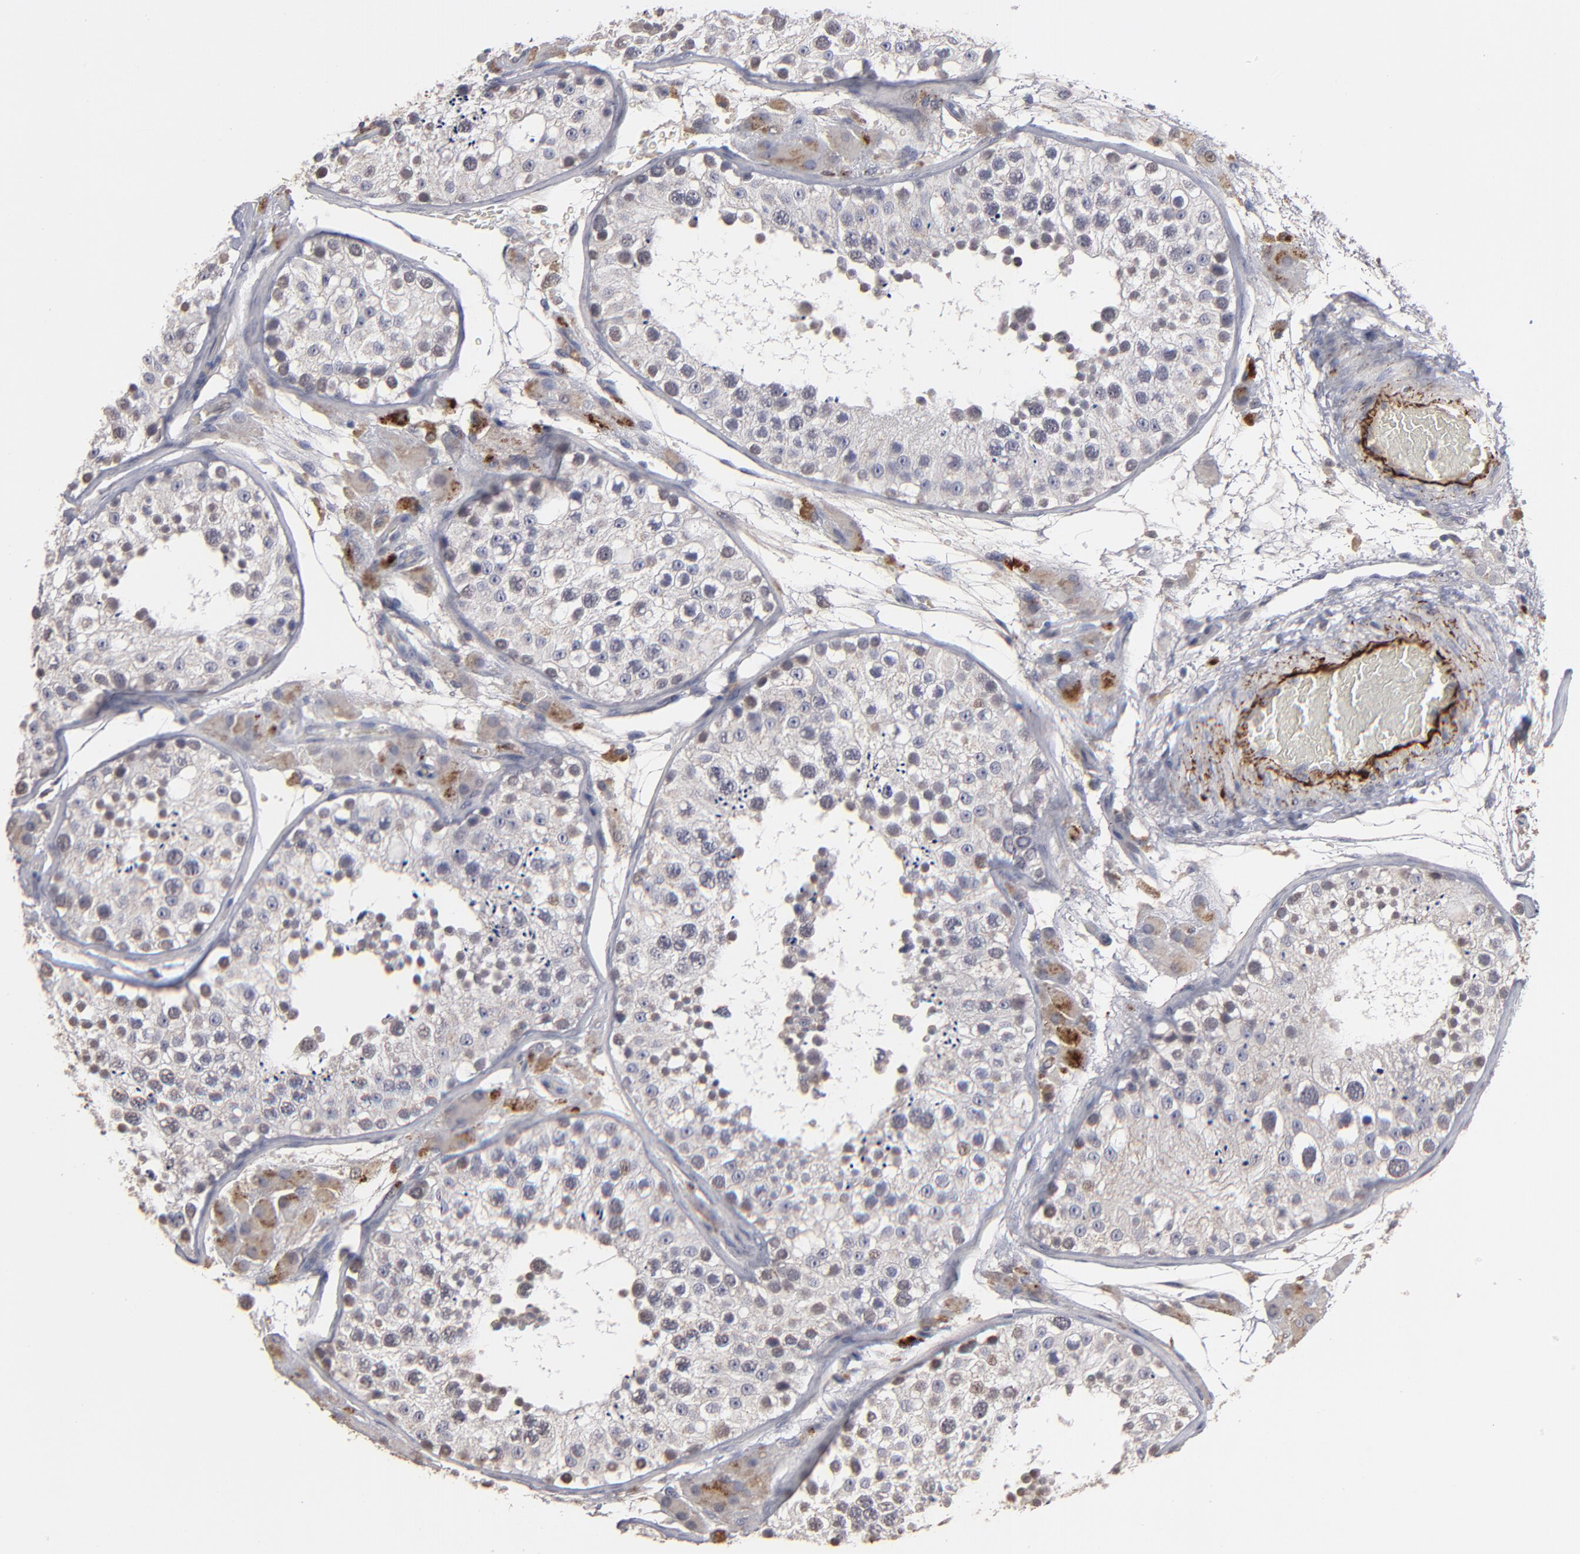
{"staining": {"intensity": "weak", "quantity": "<25%", "location": "nuclear"}, "tissue": "testis", "cell_type": "Cells in seminiferous ducts", "image_type": "normal", "snomed": [{"axis": "morphology", "description": "Normal tissue, NOS"}, {"axis": "topography", "description": "Testis"}], "caption": "Immunohistochemistry image of benign human testis stained for a protein (brown), which displays no expression in cells in seminiferous ducts. Nuclei are stained in blue.", "gene": "GPM6B", "patient": {"sex": "male", "age": 26}}